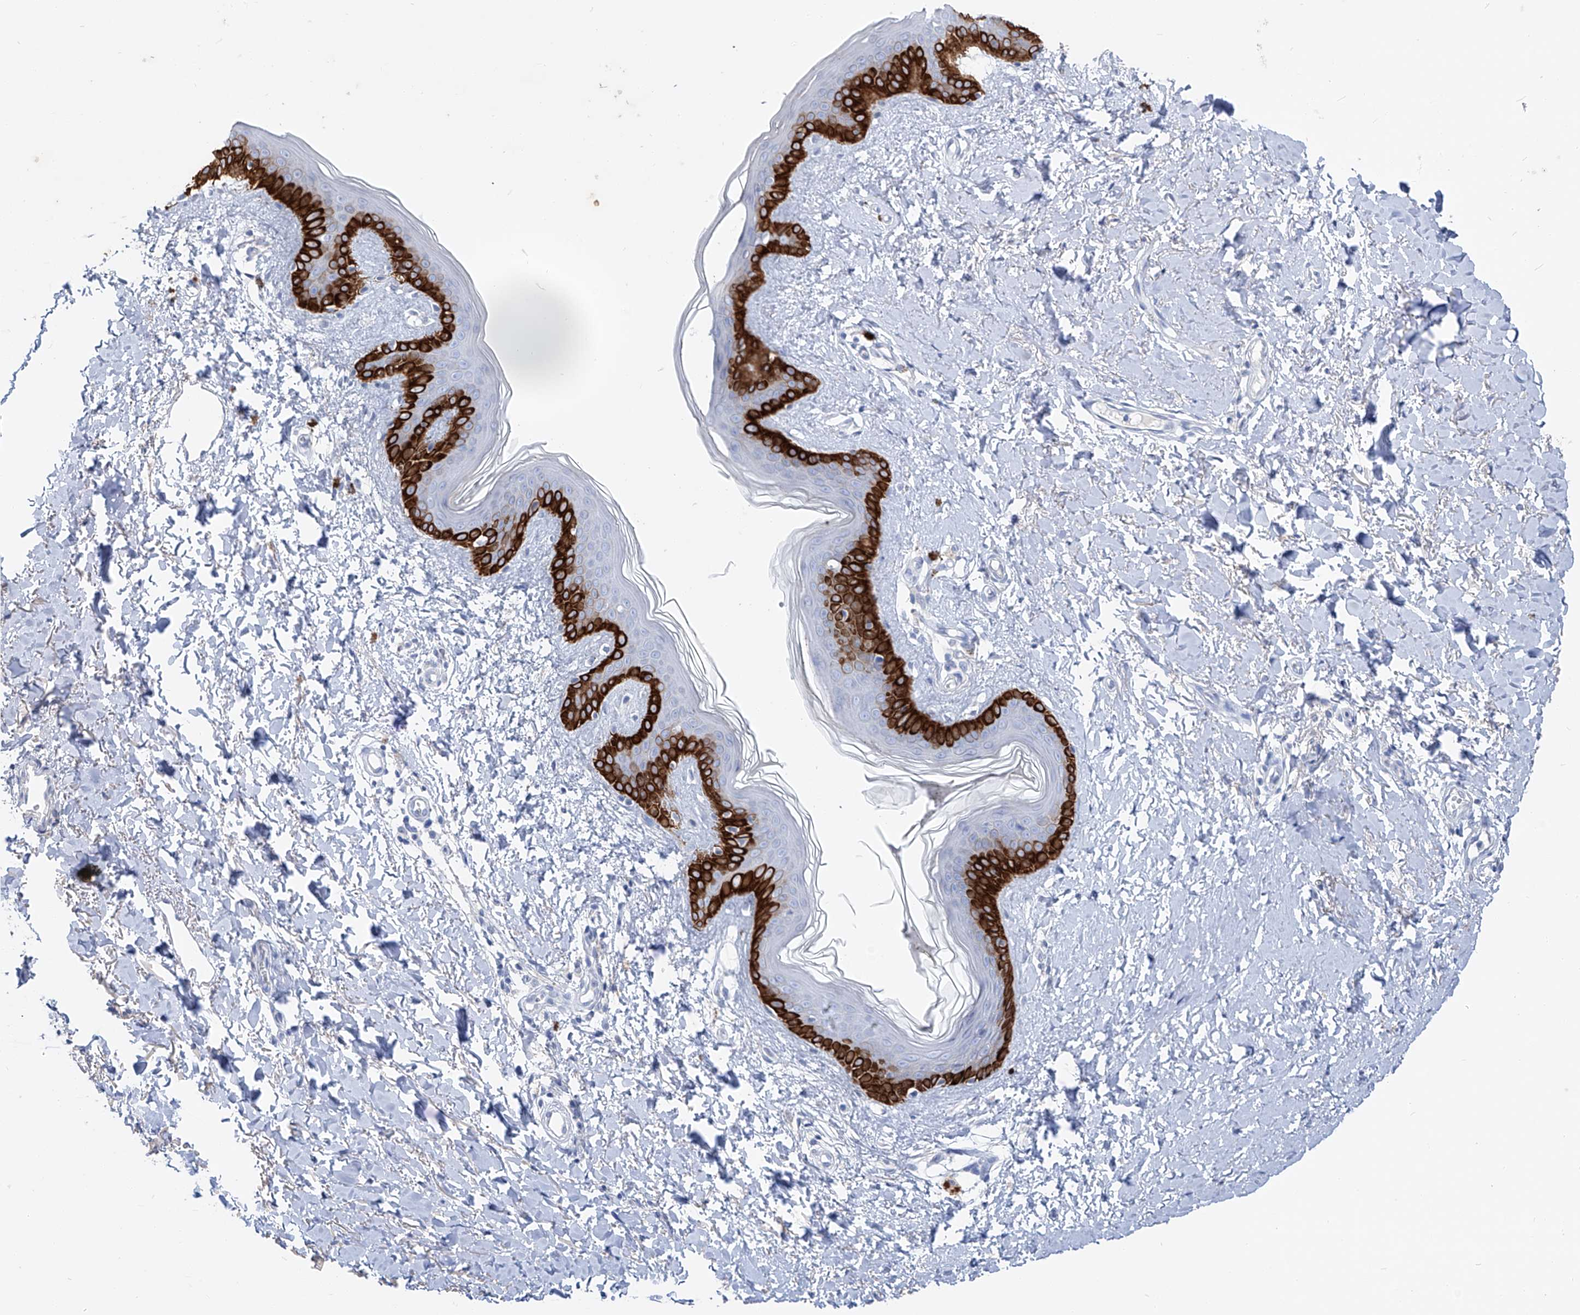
{"staining": {"intensity": "negative", "quantity": "none", "location": "none"}, "tissue": "skin", "cell_type": "Fibroblasts", "image_type": "normal", "snomed": [{"axis": "morphology", "description": "Normal tissue, NOS"}, {"axis": "topography", "description": "Skin"}], "caption": "Immunohistochemistry of unremarkable skin demonstrates no positivity in fibroblasts. (Stains: DAB (3,3'-diaminobenzidine) immunohistochemistry with hematoxylin counter stain, Microscopy: brightfield microscopy at high magnification).", "gene": "FRS3", "patient": {"sex": "female", "age": 46}}